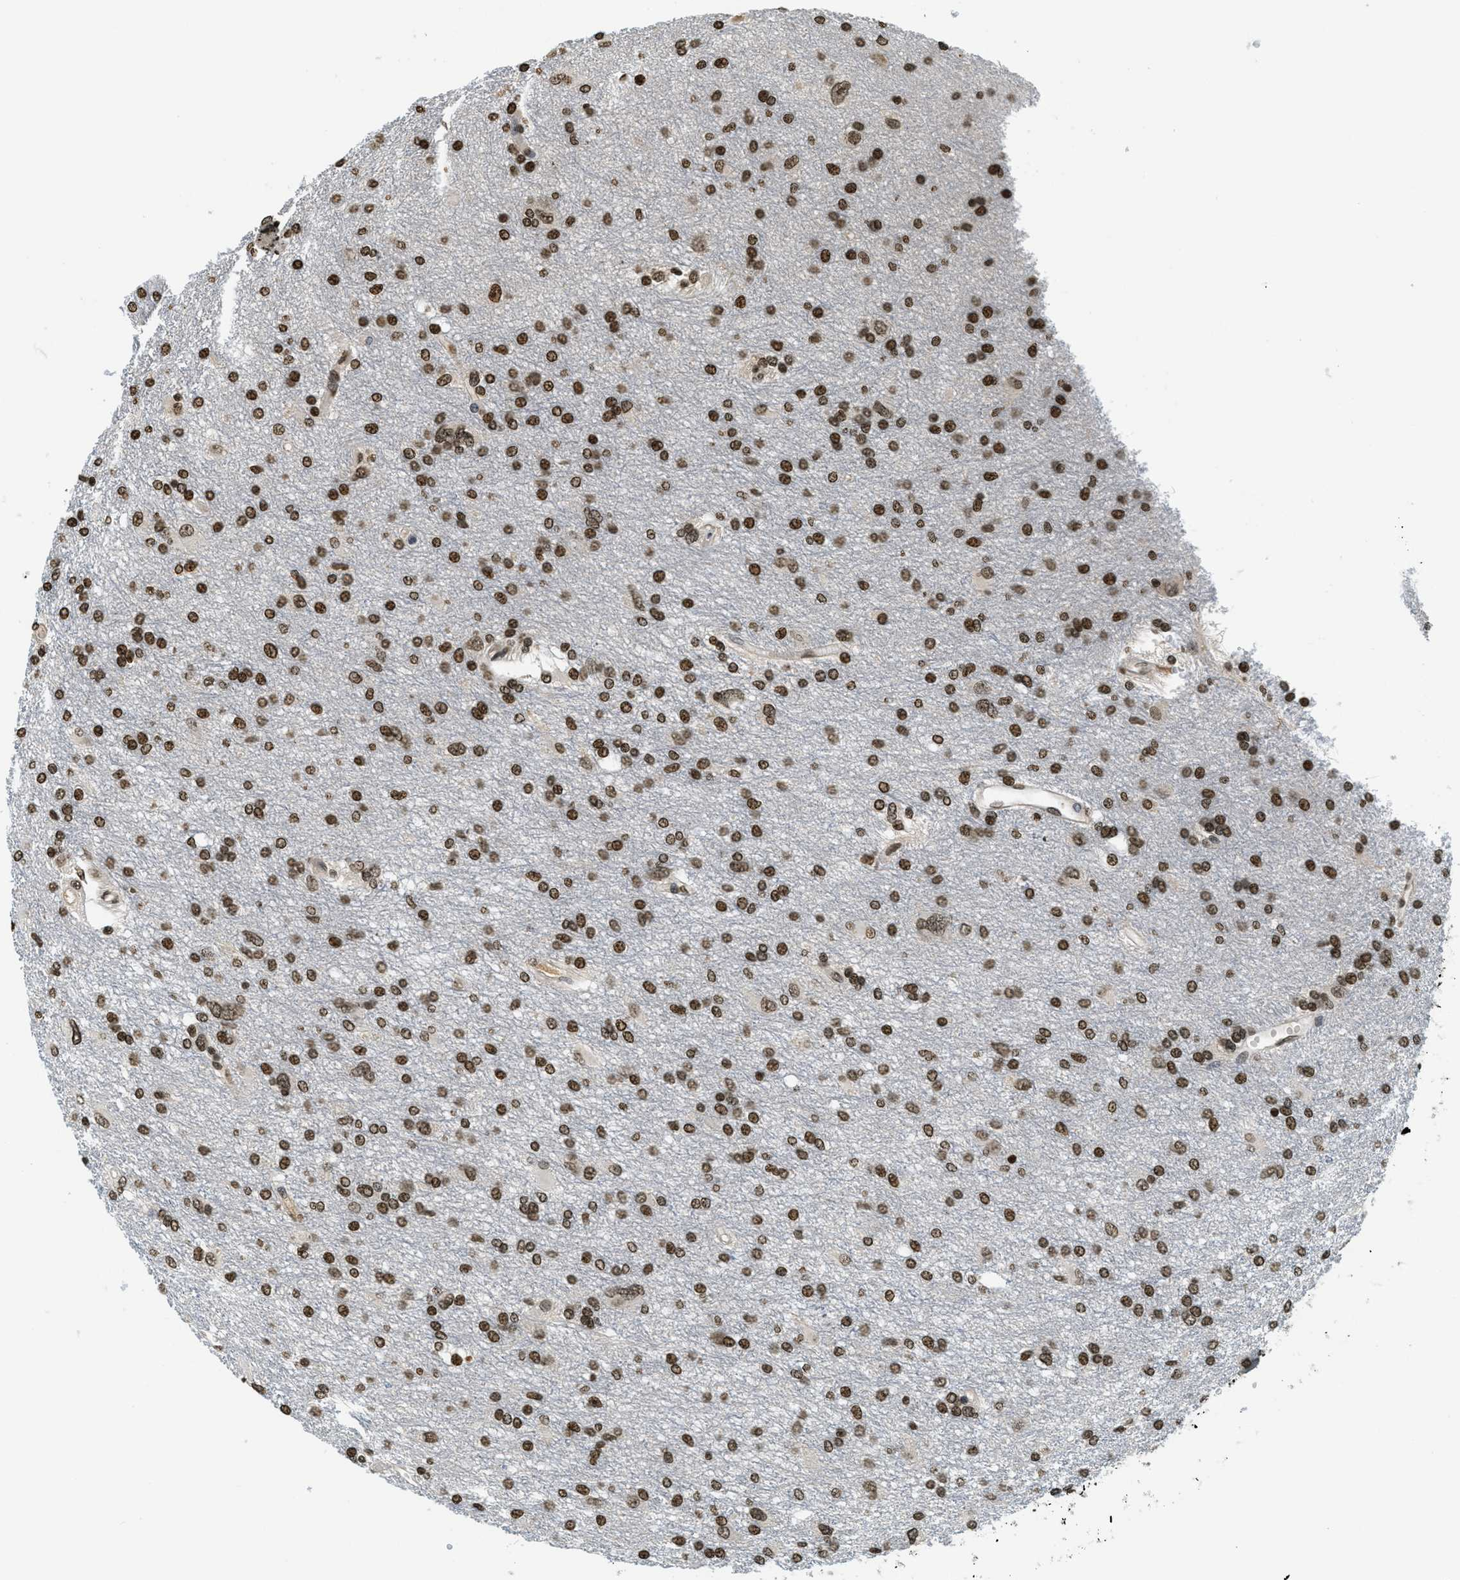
{"staining": {"intensity": "strong", "quantity": ">75%", "location": "nuclear"}, "tissue": "glioma", "cell_type": "Tumor cells", "image_type": "cancer", "snomed": [{"axis": "morphology", "description": "Glioma, malignant, High grade"}, {"axis": "topography", "description": "Brain"}], "caption": "The histopathology image displays a brown stain indicating the presence of a protein in the nuclear of tumor cells in malignant high-grade glioma. Using DAB (brown) and hematoxylin (blue) stains, captured at high magnification using brightfield microscopy.", "gene": "LDB2", "patient": {"sex": "female", "age": 59}}